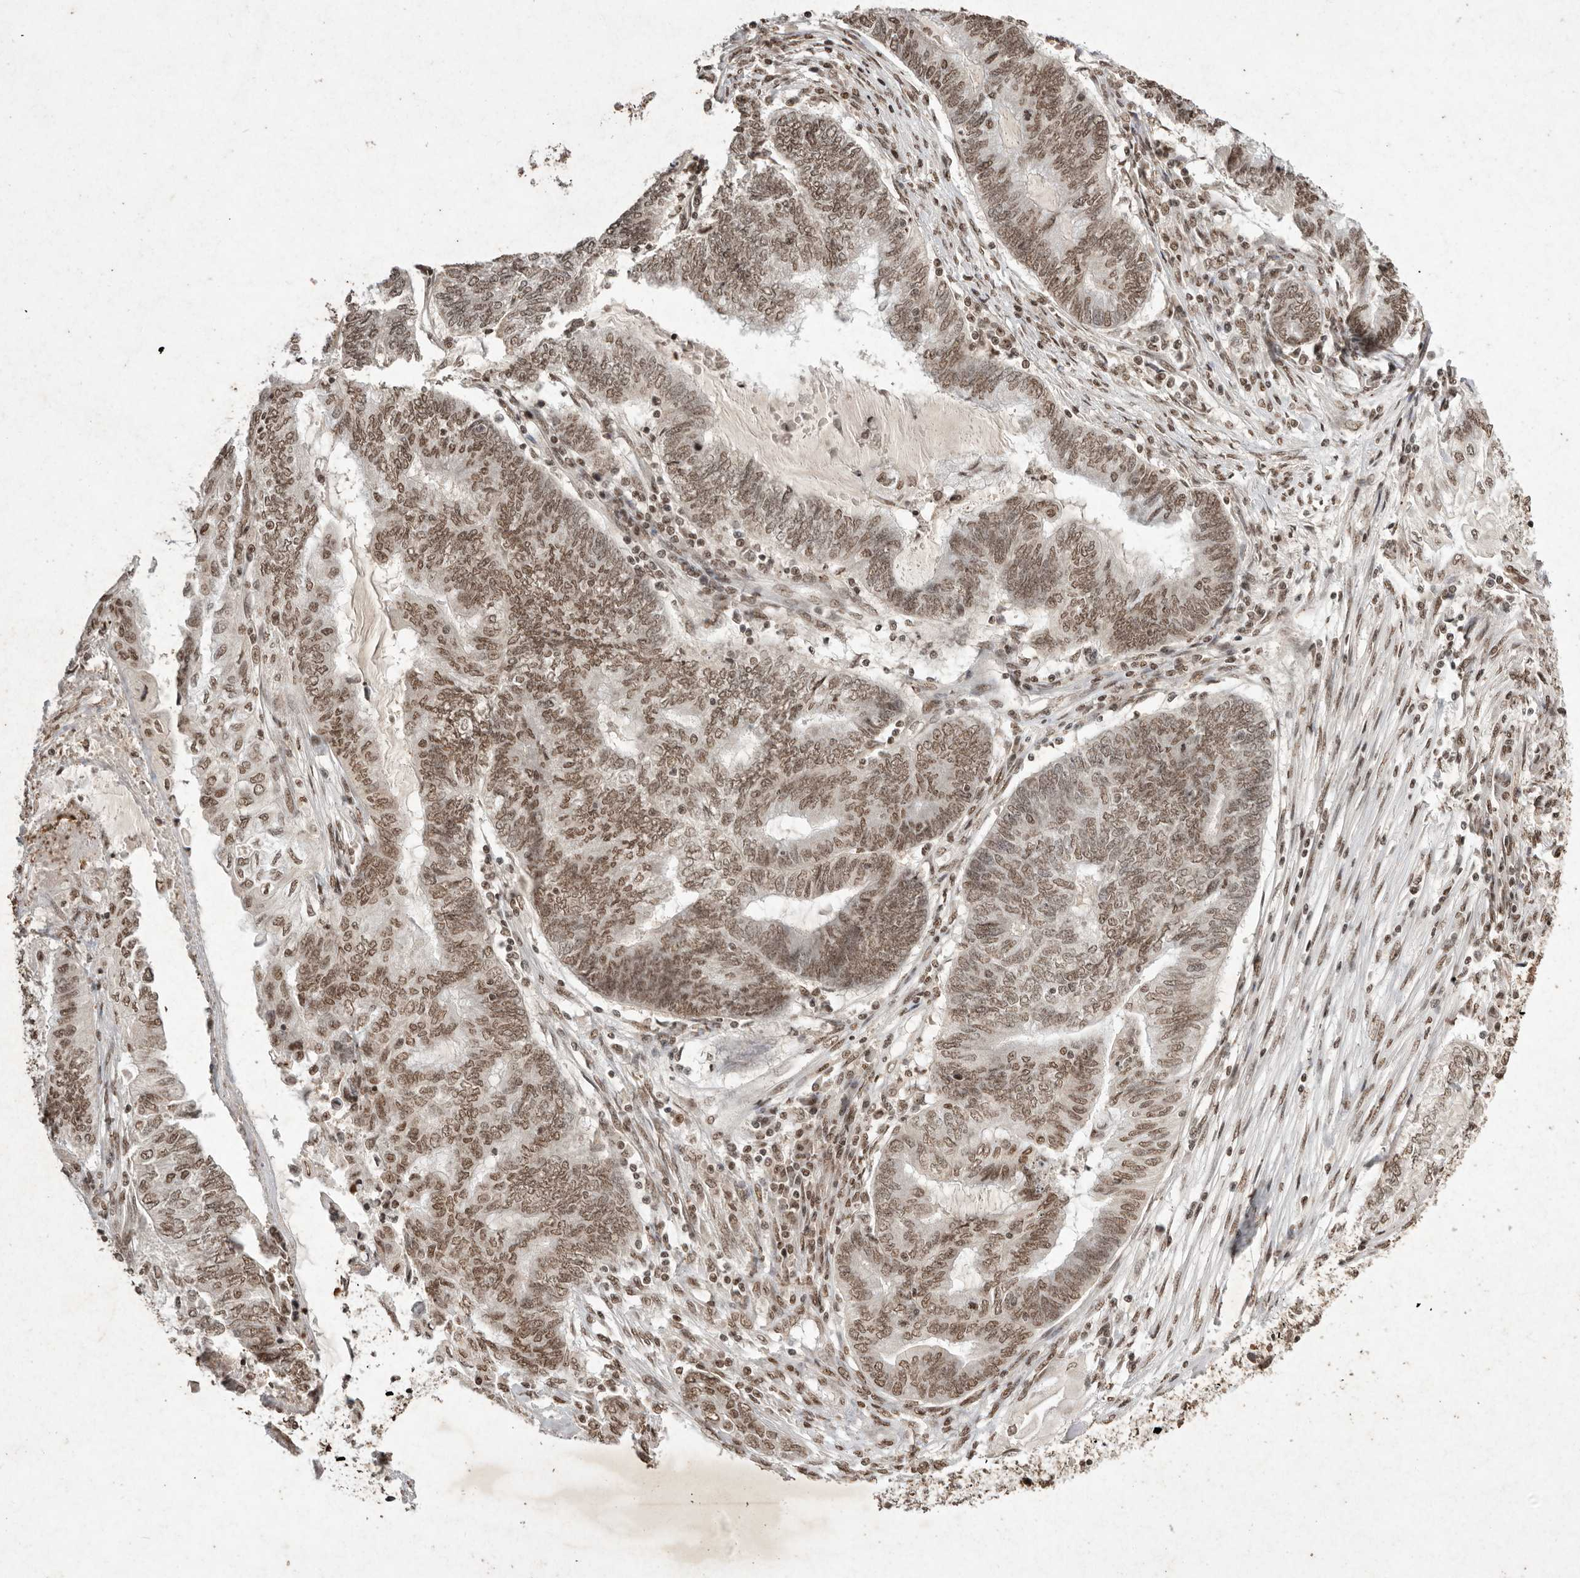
{"staining": {"intensity": "moderate", "quantity": ">75%", "location": "nuclear"}, "tissue": "endometrial cancer", "cell_type": "Tumor cells", "image_type": "cancer", "snomed": [{"axis": "morphology", "description": "Adenocarcinoma, NOS"}, {"axis": "topography", "description": "Uterus"}, {"axis": "topography", "description": "Endometrium"}], "caption": "High-magnification brightfield microscopy of endometrial cancer (adenocarcinoma) stained with DAB (3,3'-diaminobenzidine) (brown) and counterstained with hematoxylin (blue). tumor cells exhibit moderate nuclear staining is present in approximately>75% of cells.", "gene": "NKX3-2", "patient": {"sex": "female", "age": 70}}